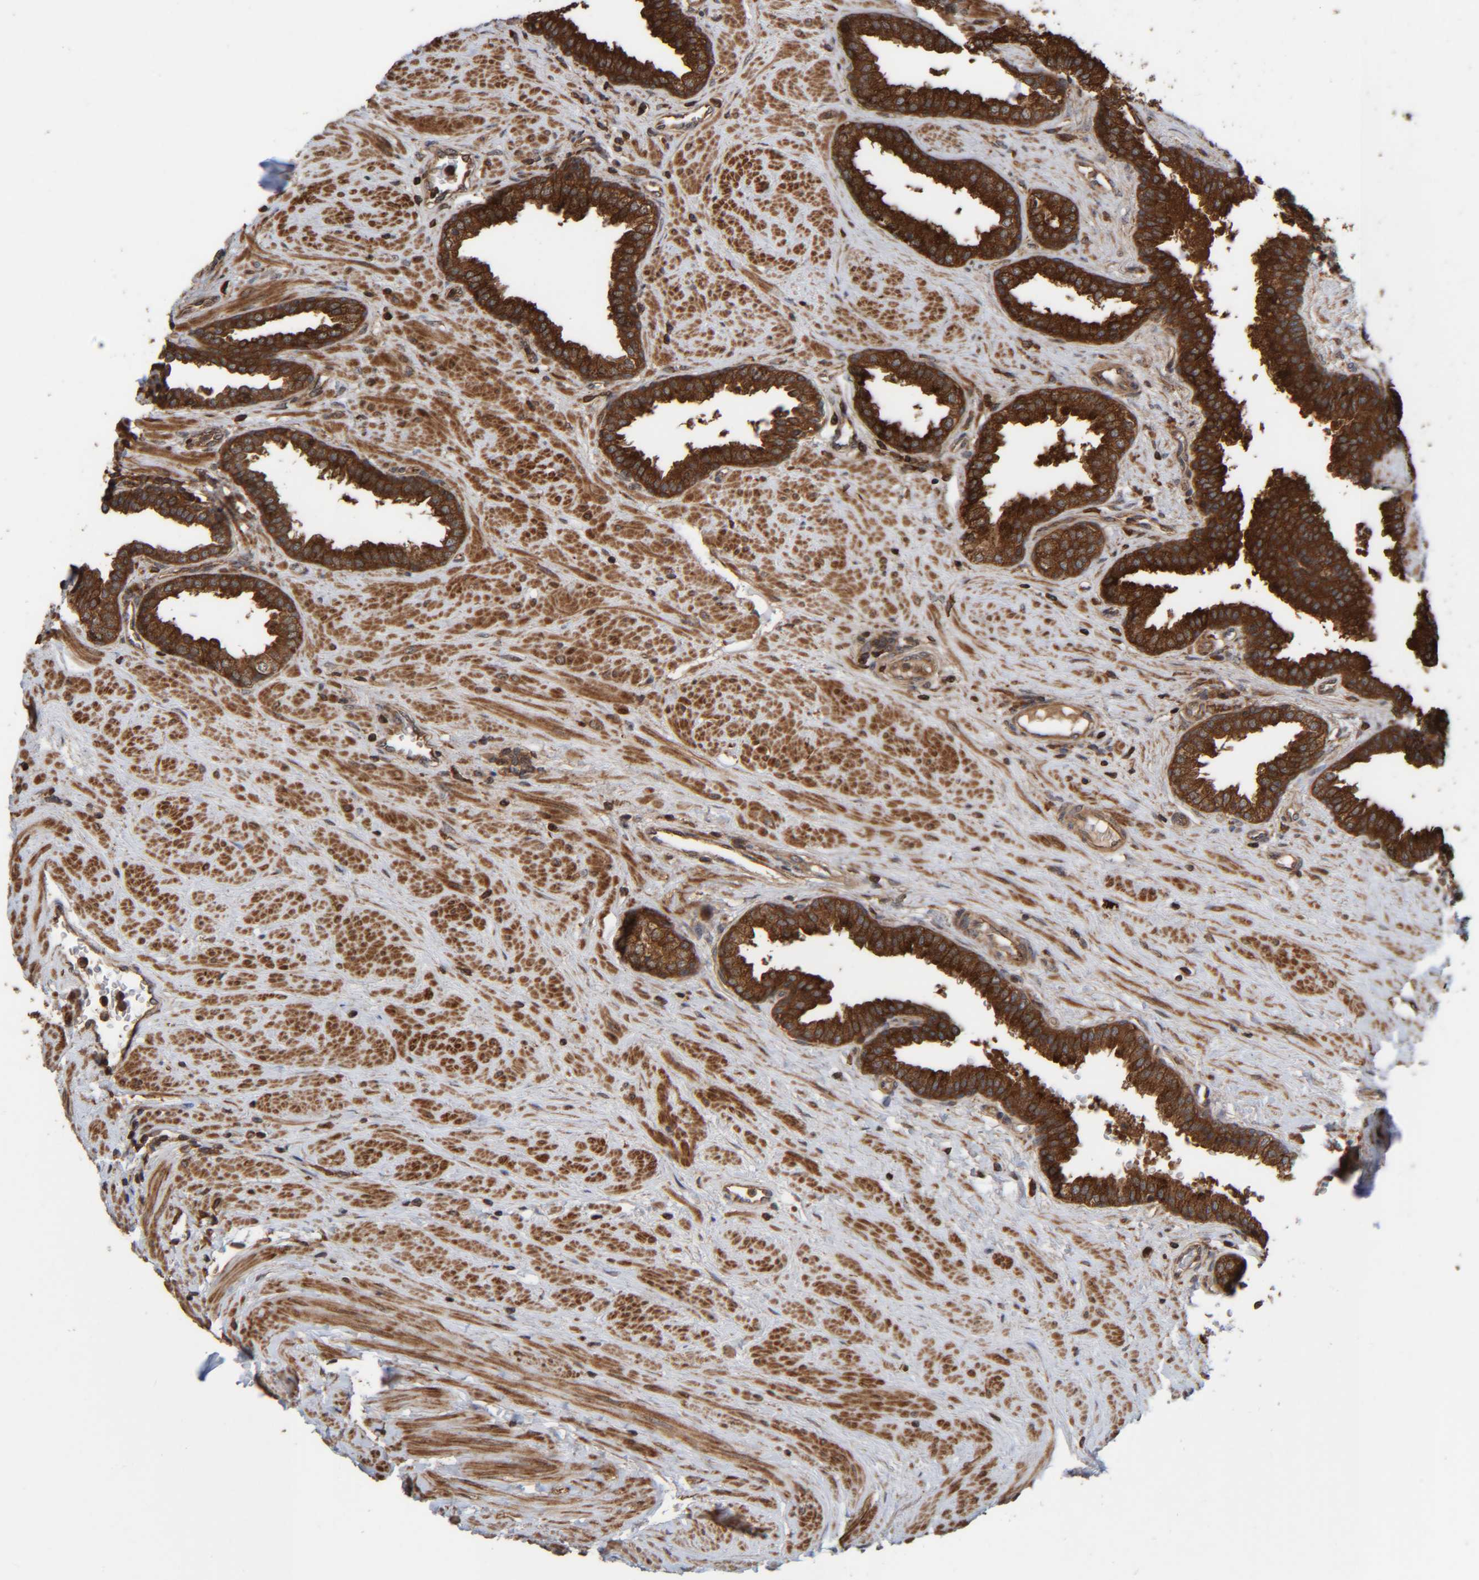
{"staining": {"intensity": "strong", "quantity": ">75%", "location": "cytoplasmic/membranous"}, "tissue": "prostate", "cell_type": "Glandular cells", "image_type": "normal", "snomed": [{"axis": "morphology", "description": "Normal tissue, NOS"}, {"axis": "topography", "description": "Prostate"}], "caption": "Immunohistochemistry (IHC) of benign human prostate demonstrates high levels of strong cytoplasmic/membranous positivity in about >75% of glandular cells. The protein of interest is shown in brown color, while the nuclei are stained blue.", "gene": "CCDC57", "patient": {"sex": "male", "age": 51}}